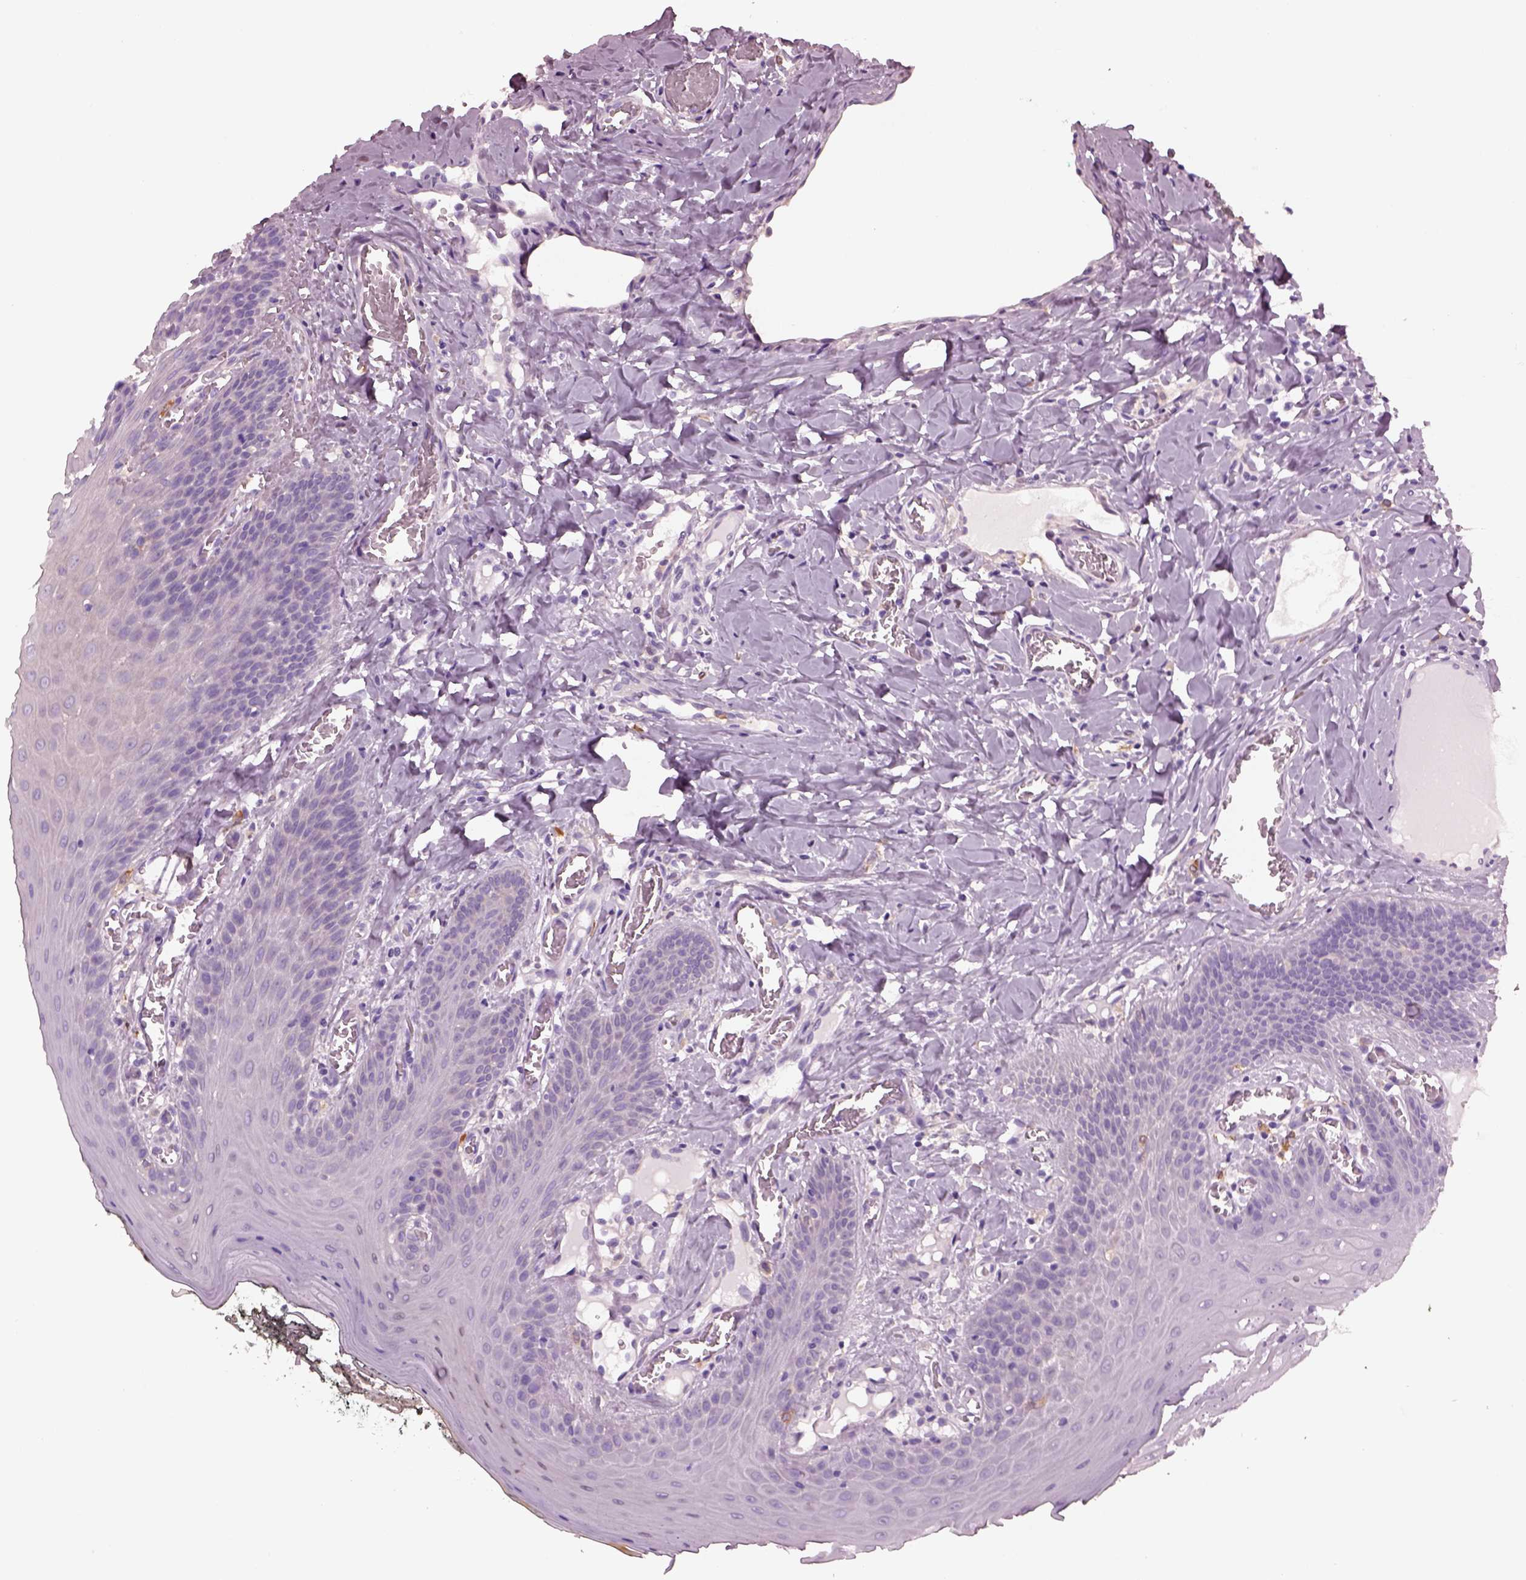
{"staining": {"intensity": "negative", "quantity": "none", "location": "none"}, "tissue": "oral mucosa", "cell_type": "Squamous epithelial cells", "image_type": "normal", "snomed": [{"axis": "morphology", "description": "Normal tissue, NOS"}, {"axis": "topography", "description": "Oral tissue"}], "caption": "A photomicrograph of human oral mucosa is negative for staining in squamous epithelial cells.", "gene": "SHTN1", "patient": {"sex": "male", "age": 9}}